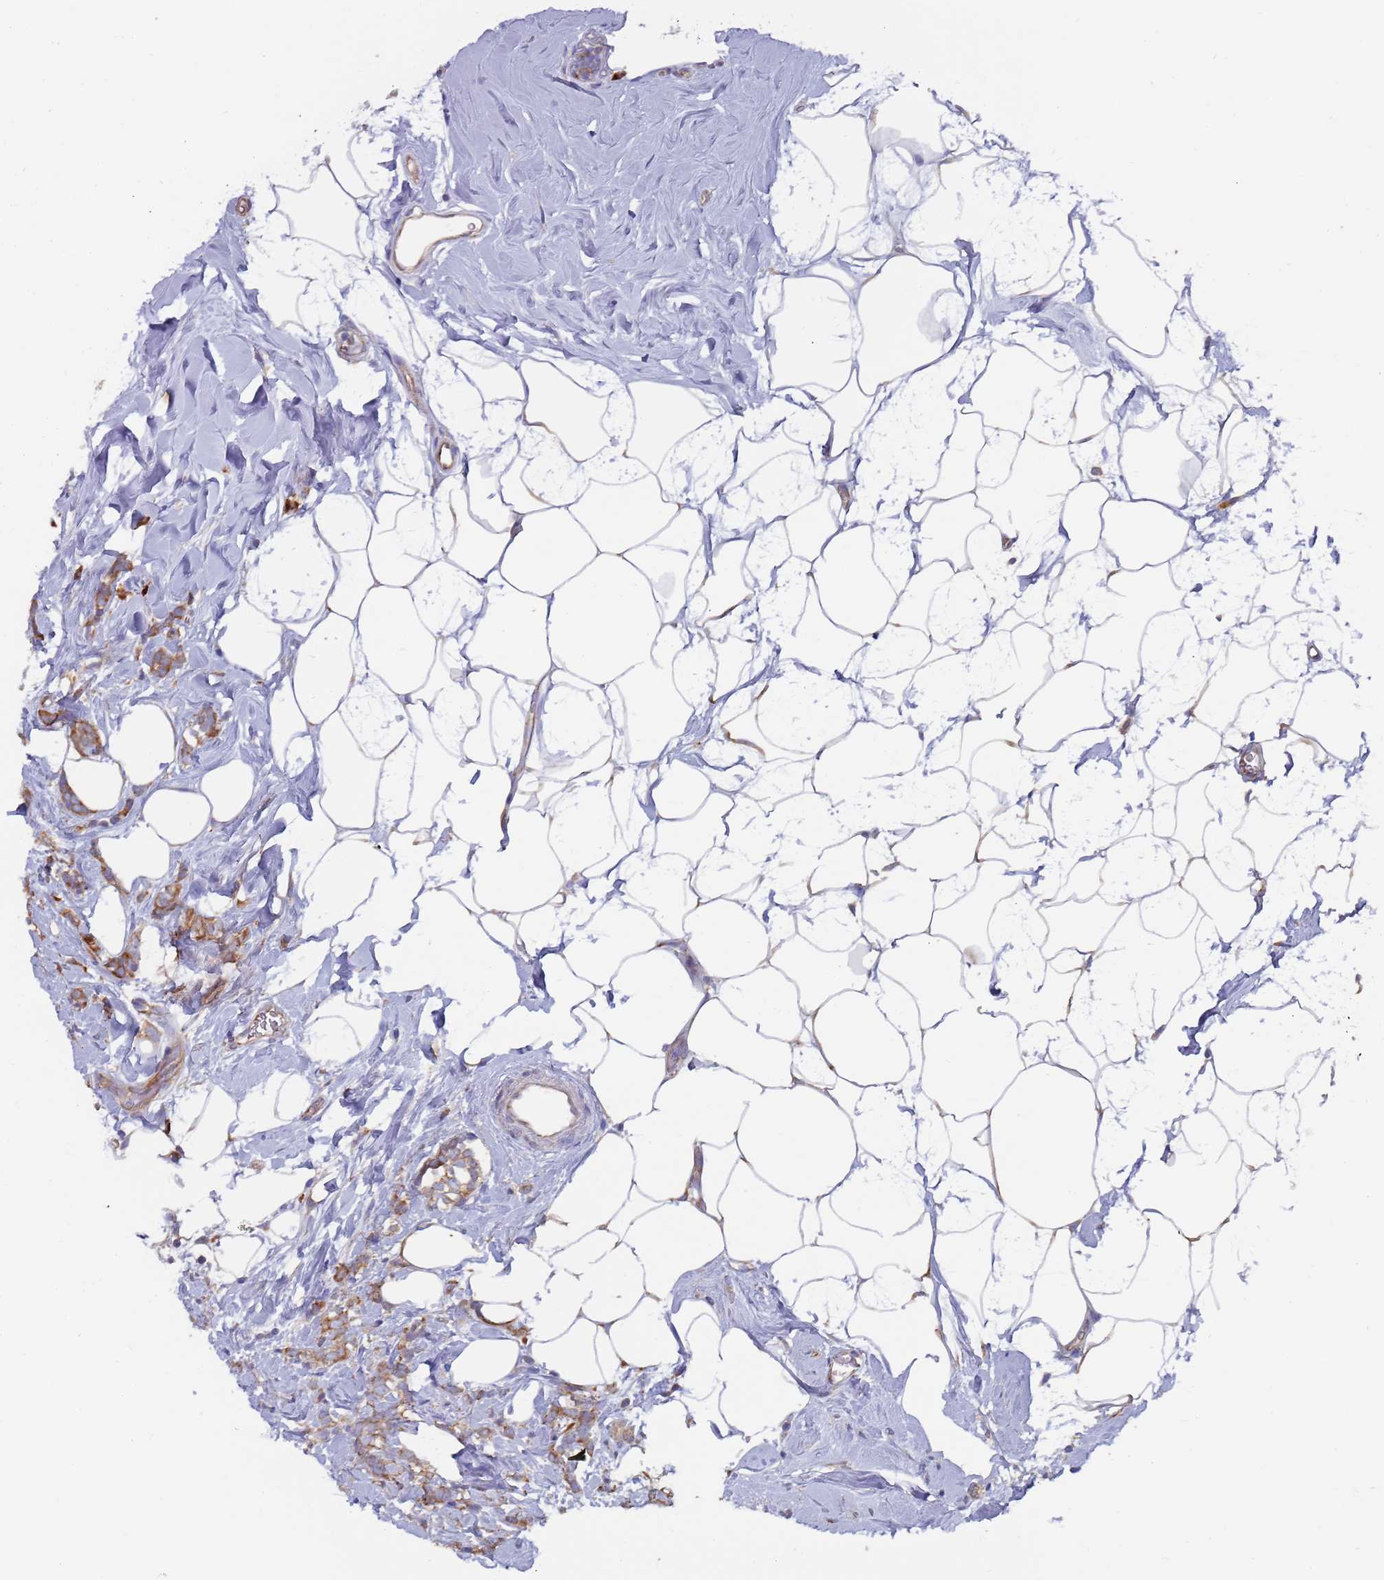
{"staining": {"intensity": "moderate", "quantity": ">75%", "location": "cytoplasmic/membranous"}, "tissue": "breast cancer", "cell_type": "Tumor cells", "image_type": "cancer", "snomed": [{"axis": "morphology", "description": "Lobular carcinoma"}, {"axis": "topography", "description": "Breast"}], "caption": "A micrograph of human breast lobular carcinoma stained for a protein exhibits moderate cytoplasmic/membranous brown staining in tumor cells. The staining is performed using DAB brown chromogen to label protein expression. The nuclei are counter-stained blue using hematoxylin.", "gene": "ZNF844", "patient": {"sex": "female", "age": 58}}